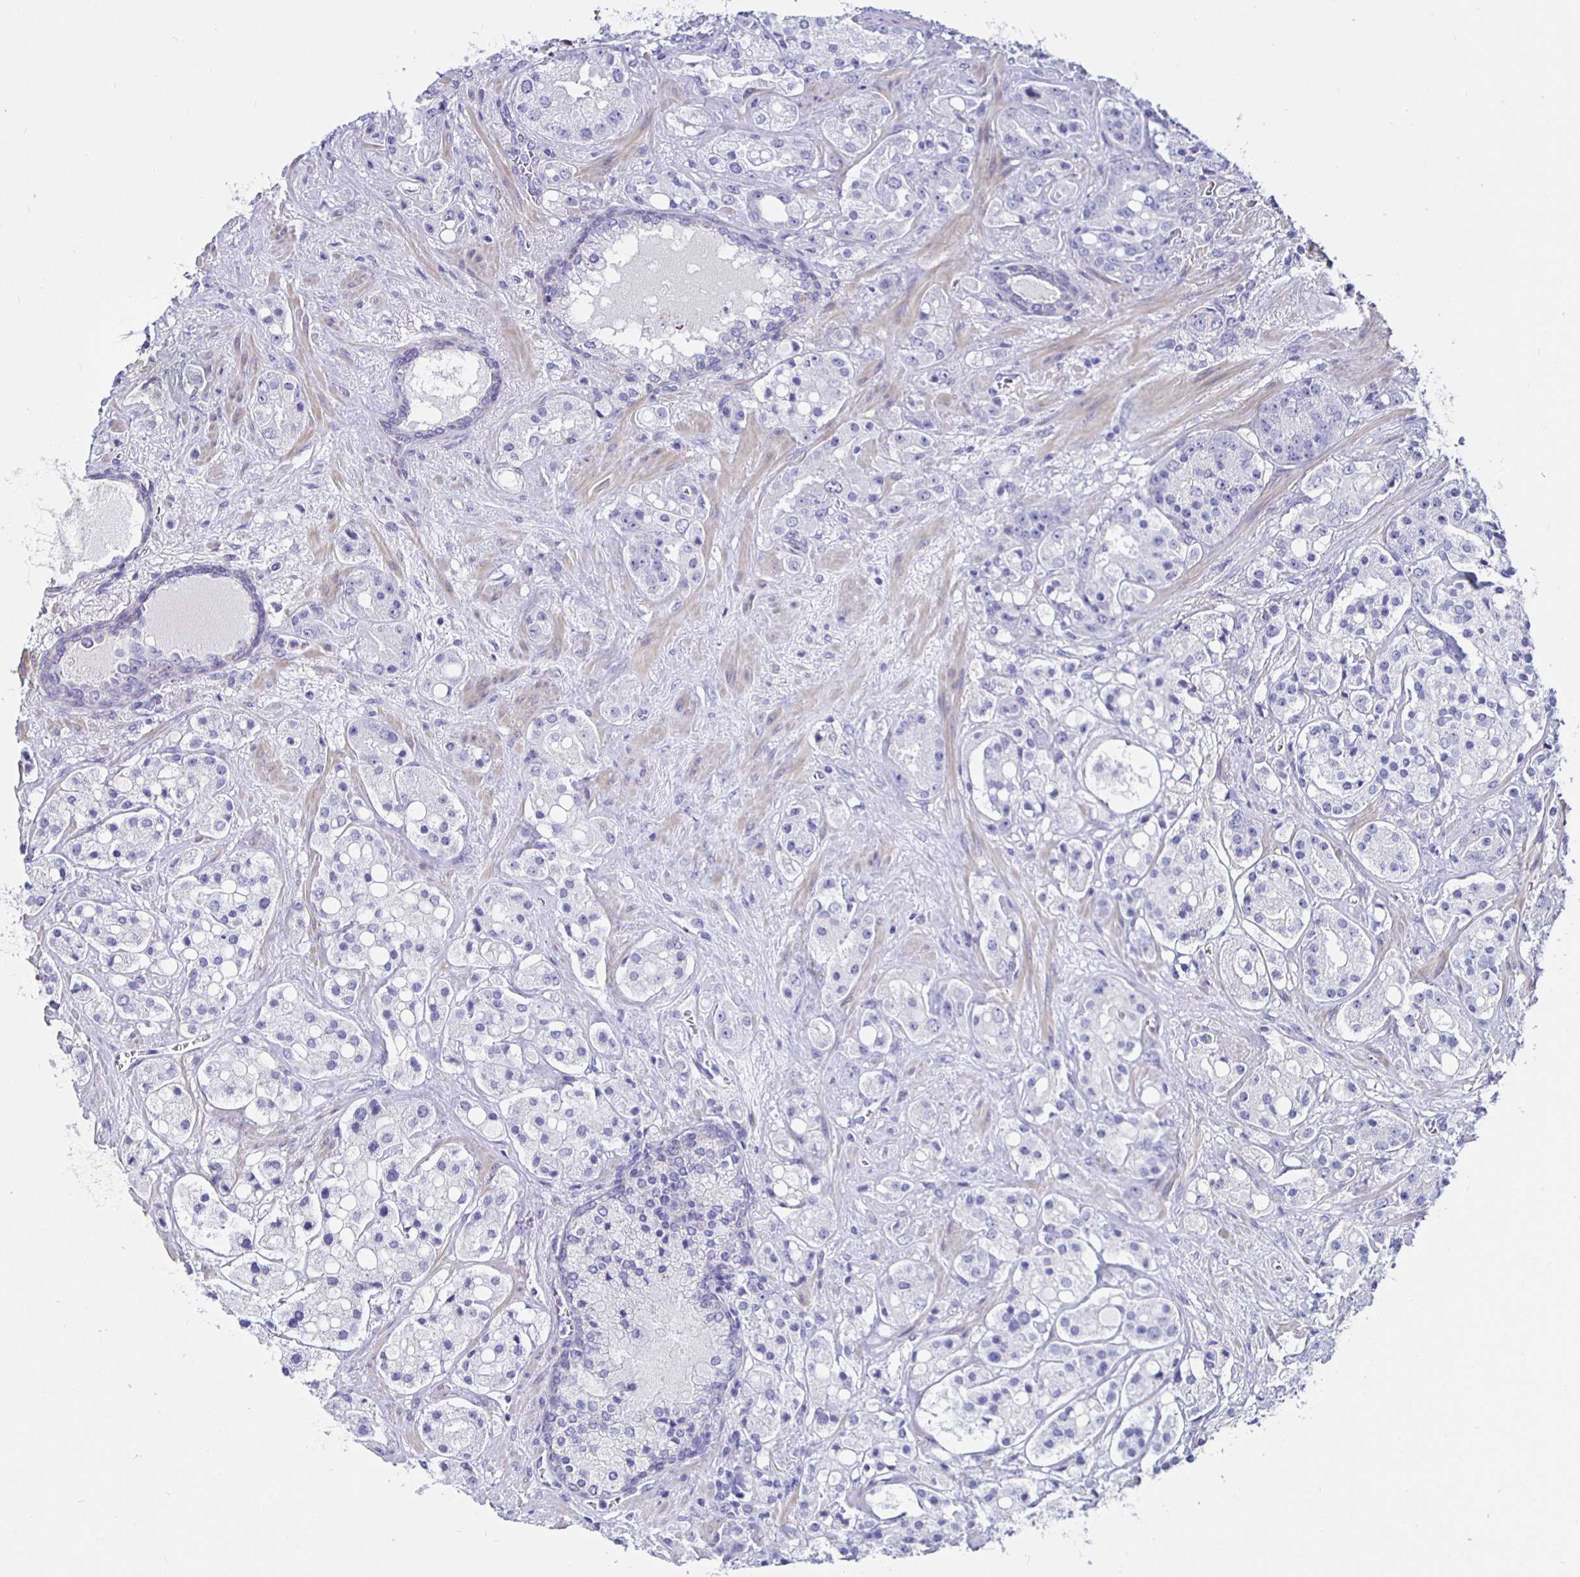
{"staining": {"intensity": "negative", "quantity": "none", "location": "none"}, "tissue": "prostate cancer", "cell_type": "Tumor cells", "image_type": "cancer", "snomed": [{"axis": "morphology", "description": "Adenocarcinoma, High grade"}, {"axis": "topography", "description": "Prostate"}], "caption": "DAB (3,3'-diaminobenzidine) immunohistochemical staining of human prostate high-grade adenocarcinoma displays no significant positivity in tumor cells.", "gene": "HSPA4L", "patient": {"sex": "male", "age": 67}}